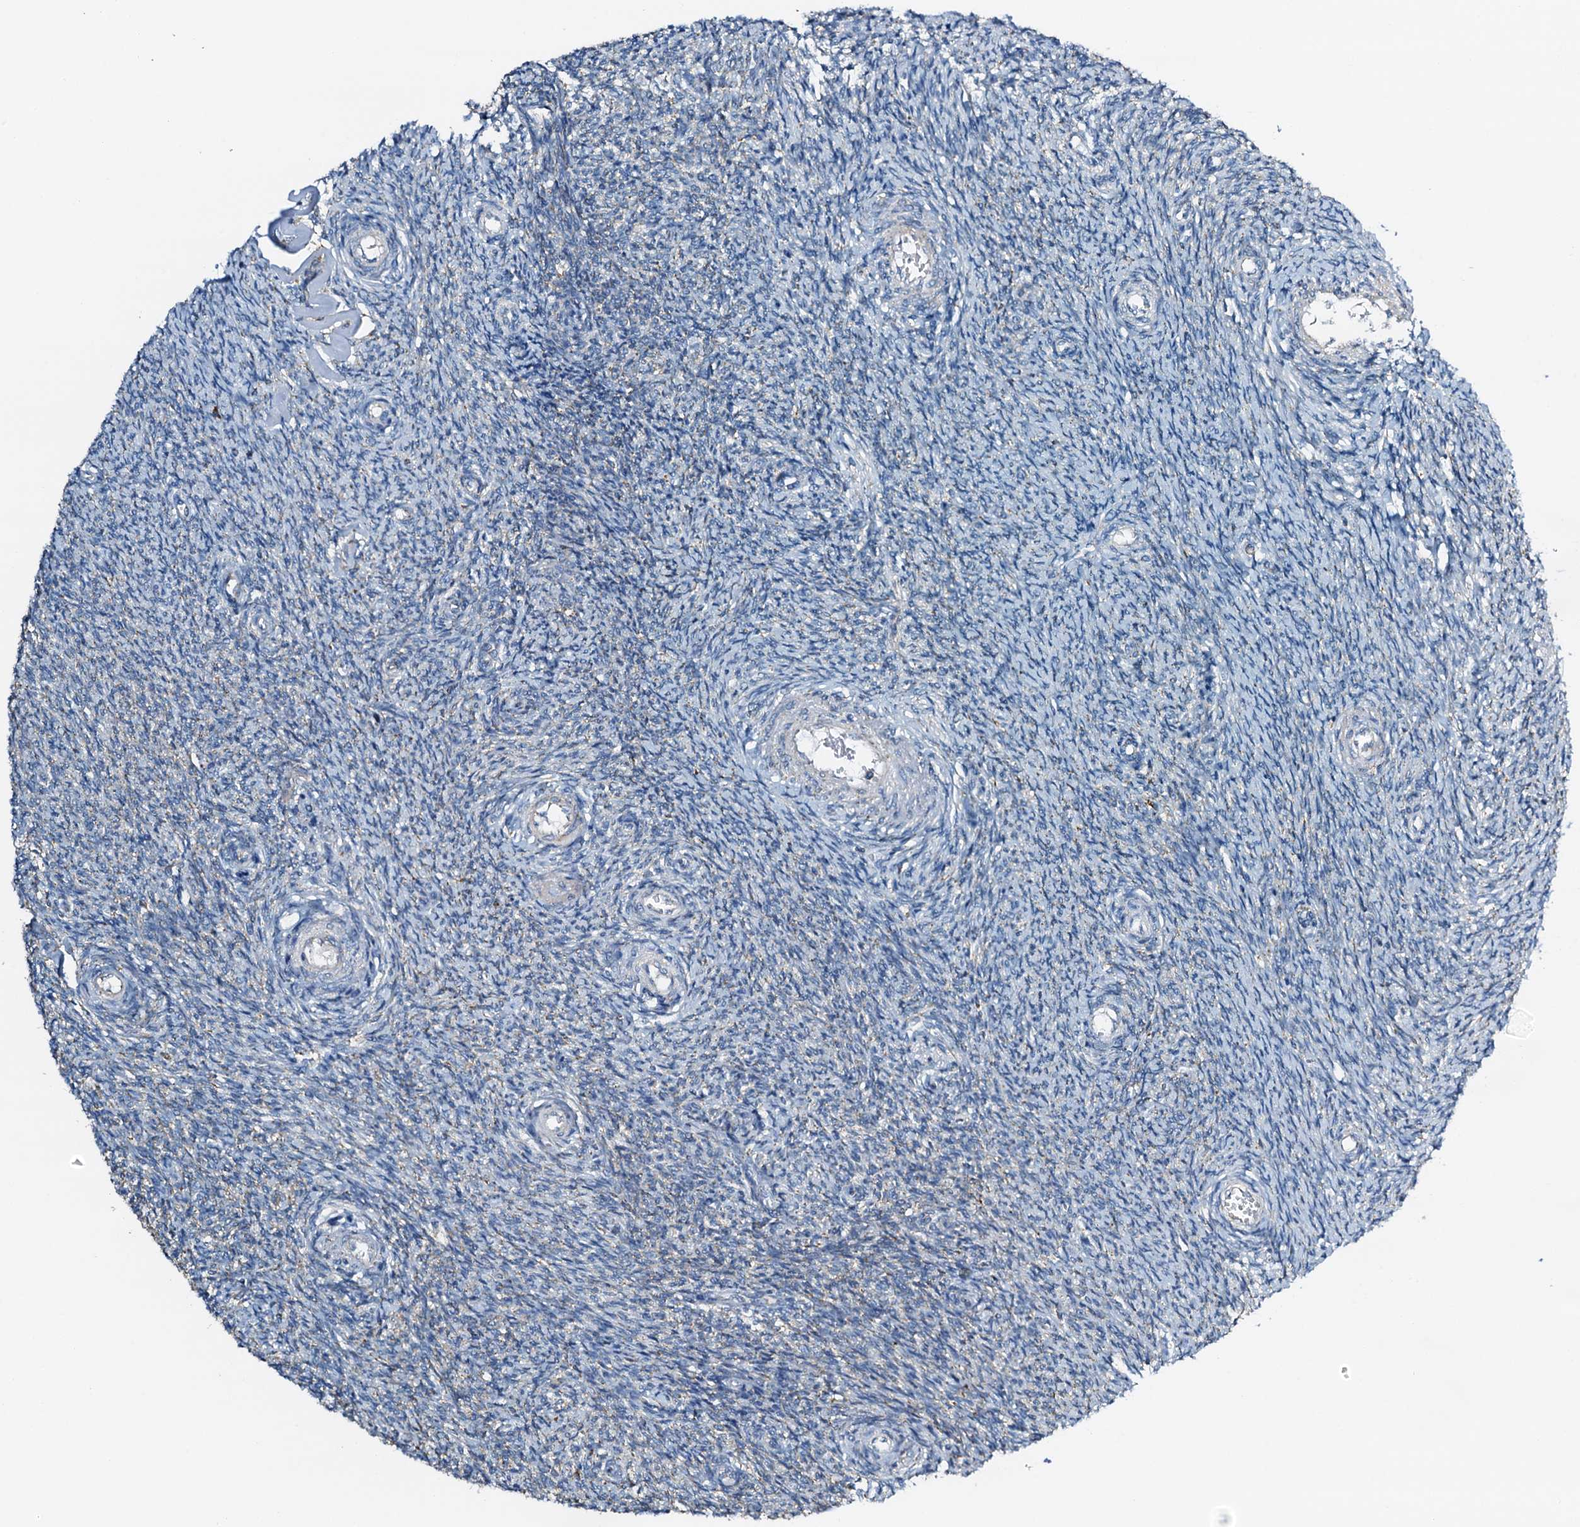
{"staining": {"intensity": "negative", "quantity": "none", "location": "none"}, "tissue": "ovary", "cell_type": "Ovarian stroma cells", "image_type": "normal", "snomed": [{"axis": "morphology", "description": "Normal tissue, NOS"}, {"axis": "topography", "description": "Ovary"}], "caption": "Immunohistochemistry of benign human ovary exhibits no staining in ovarian stroma cells.", "gene": "POC1A", "patient": {"sex": "female", "age": 44}}